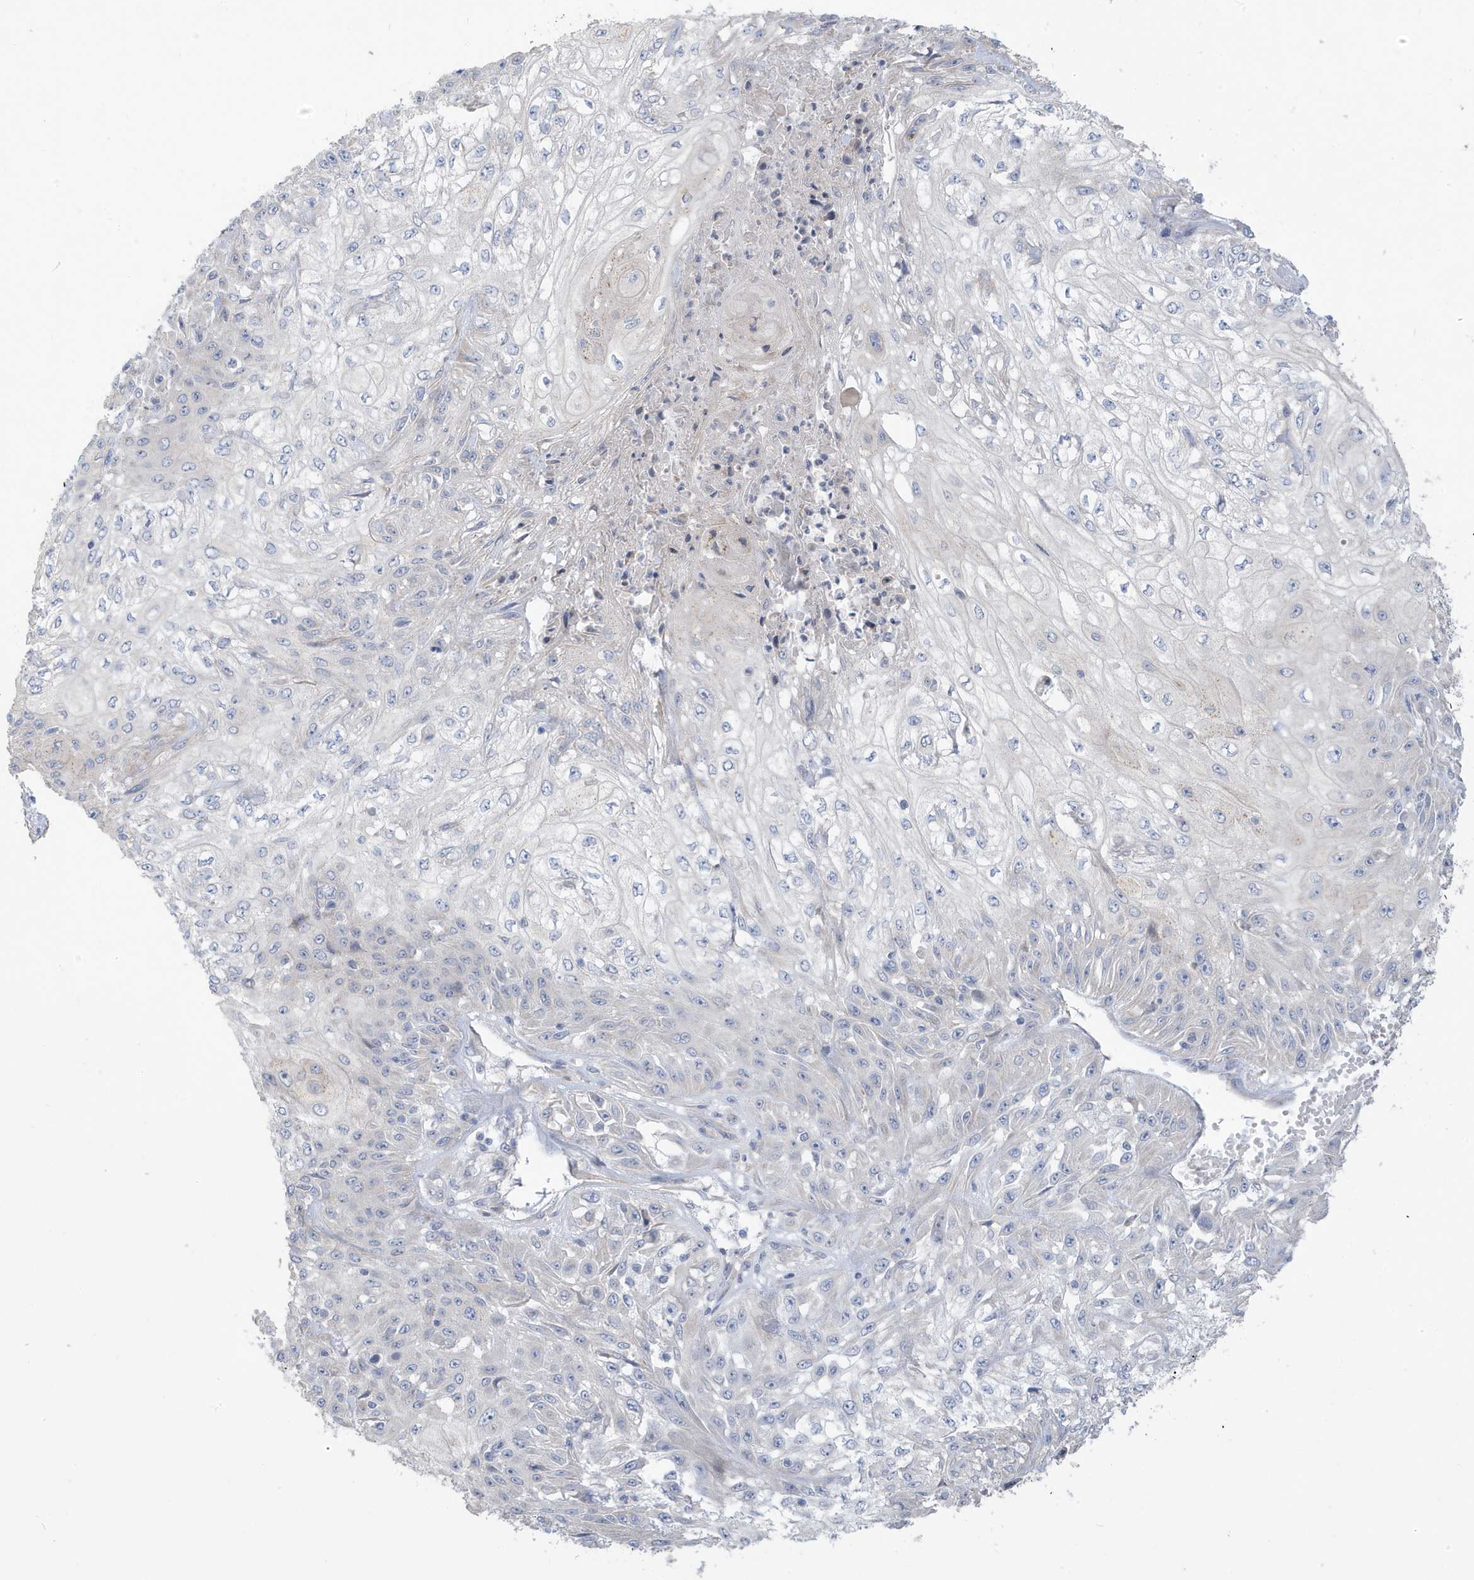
{"staining": {"intensity": "negative", "quantity": "none", "location": "none"}, "tissue": "skin cancer", "cell_type": "Tumor cells", "image_type": "cancer", "snomed": [{"axis": "morphology", "description": "Squamous cell carcinoma, NOS"}, {"axis": "morphology", "description": "Squamous cell carcinoma, metastatic, NOS"}, {"axis": "topography", "description": "Skin"}, {"axis": "topography", "description": "Lymph node"}], "caption": "Histopathology image shows no protein staining in tumor cells of skin cancer tissue.", "gene": "ATP13A5", "patient": {"sex": "male", "age": 75}}